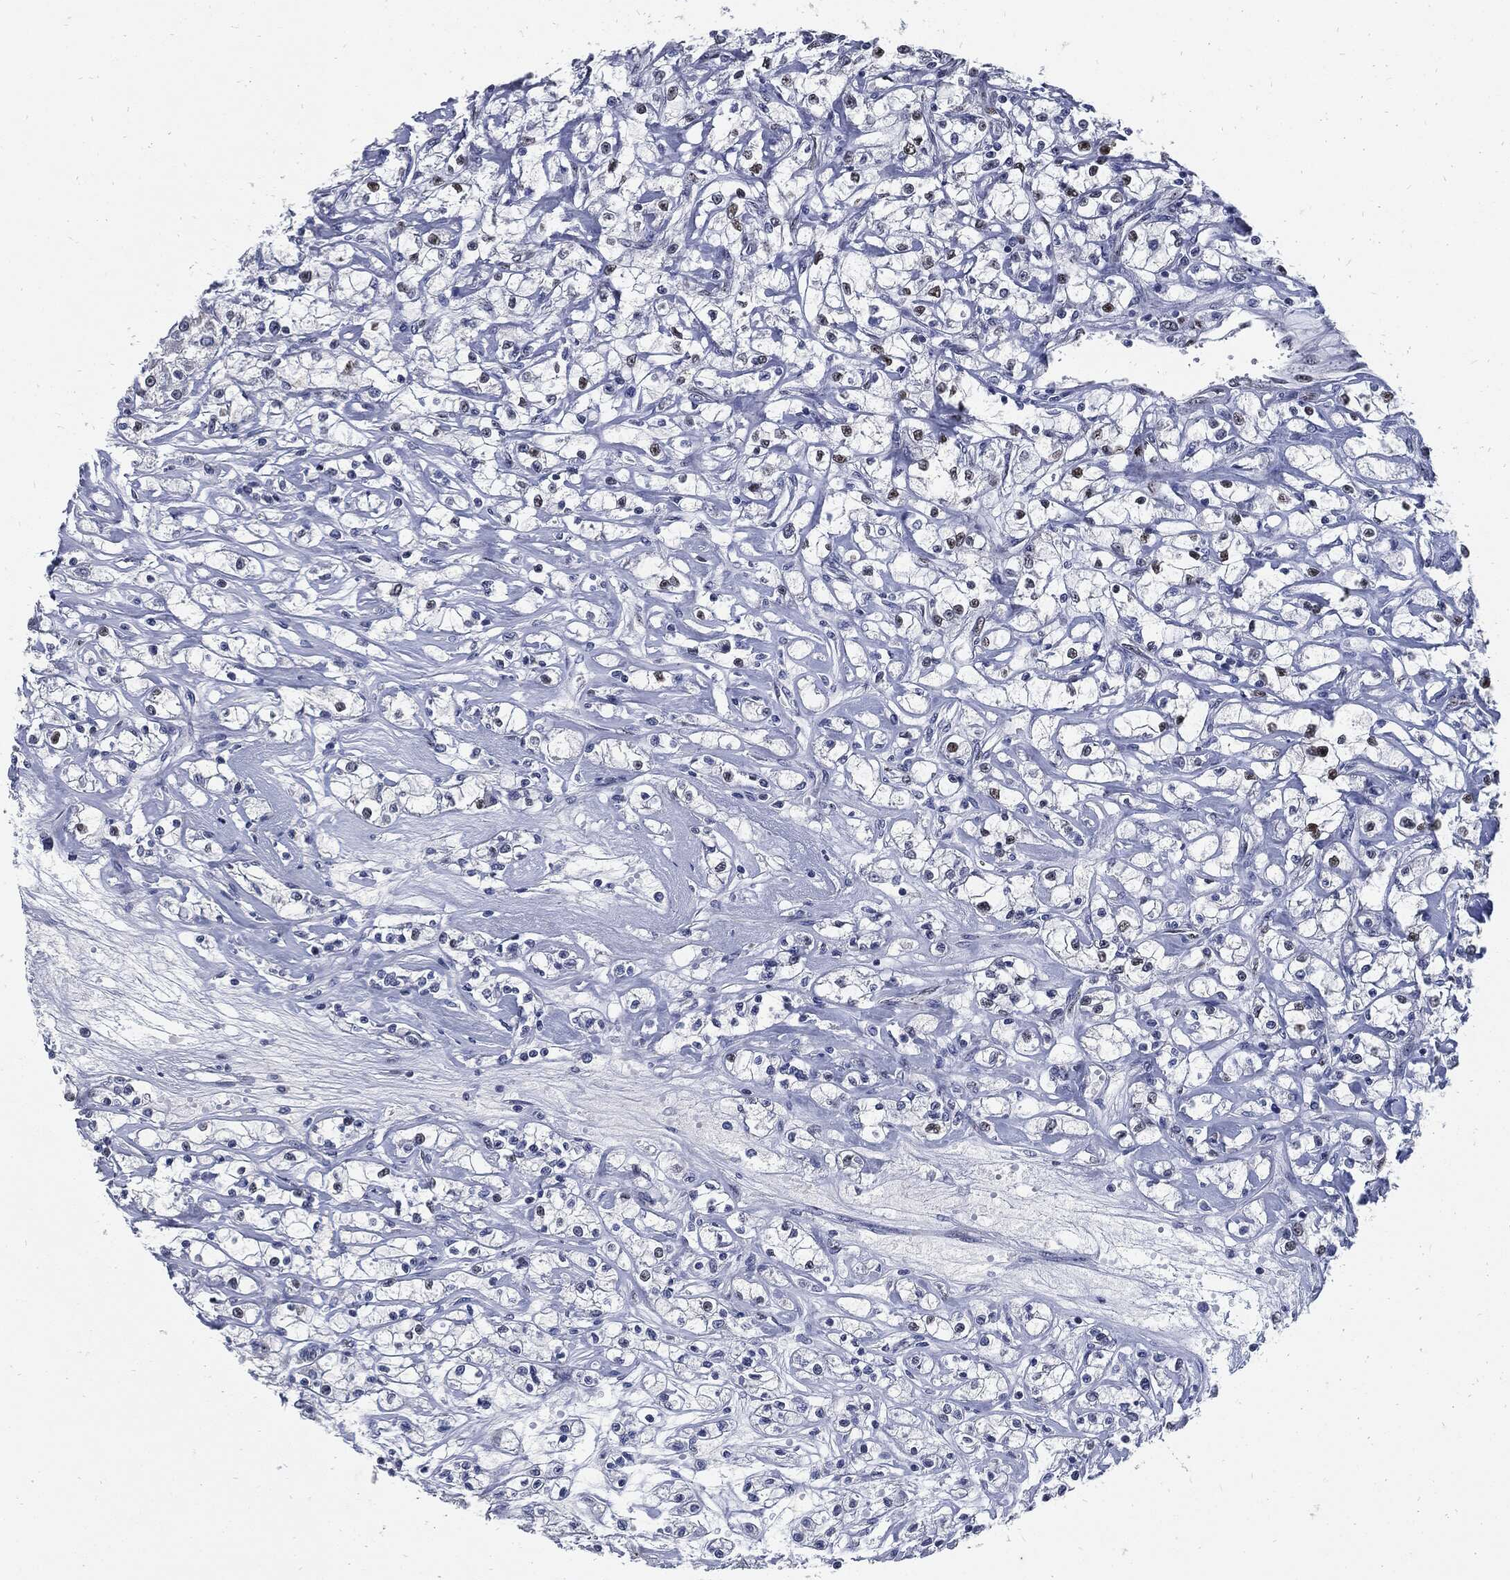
{"staining": {"intensity": "negative", "quantity": "none", "location": "none"}, "tissue": "renal cancer", "cell_type": "Tumor cells", "image_type": "cancer", "snomed": [{"axis": "morphology", "description": "Adenocarcinoma, NOS"}, {"axis": "topography", "description": "Kidney"}], "caption": "This is a image of immunohistochemistry staining of renal cancer (adenocarcinoma), which shows no positivity in tumor cells.", "gene": "NBN", "patient": {"sex": "female", "age": 59}}